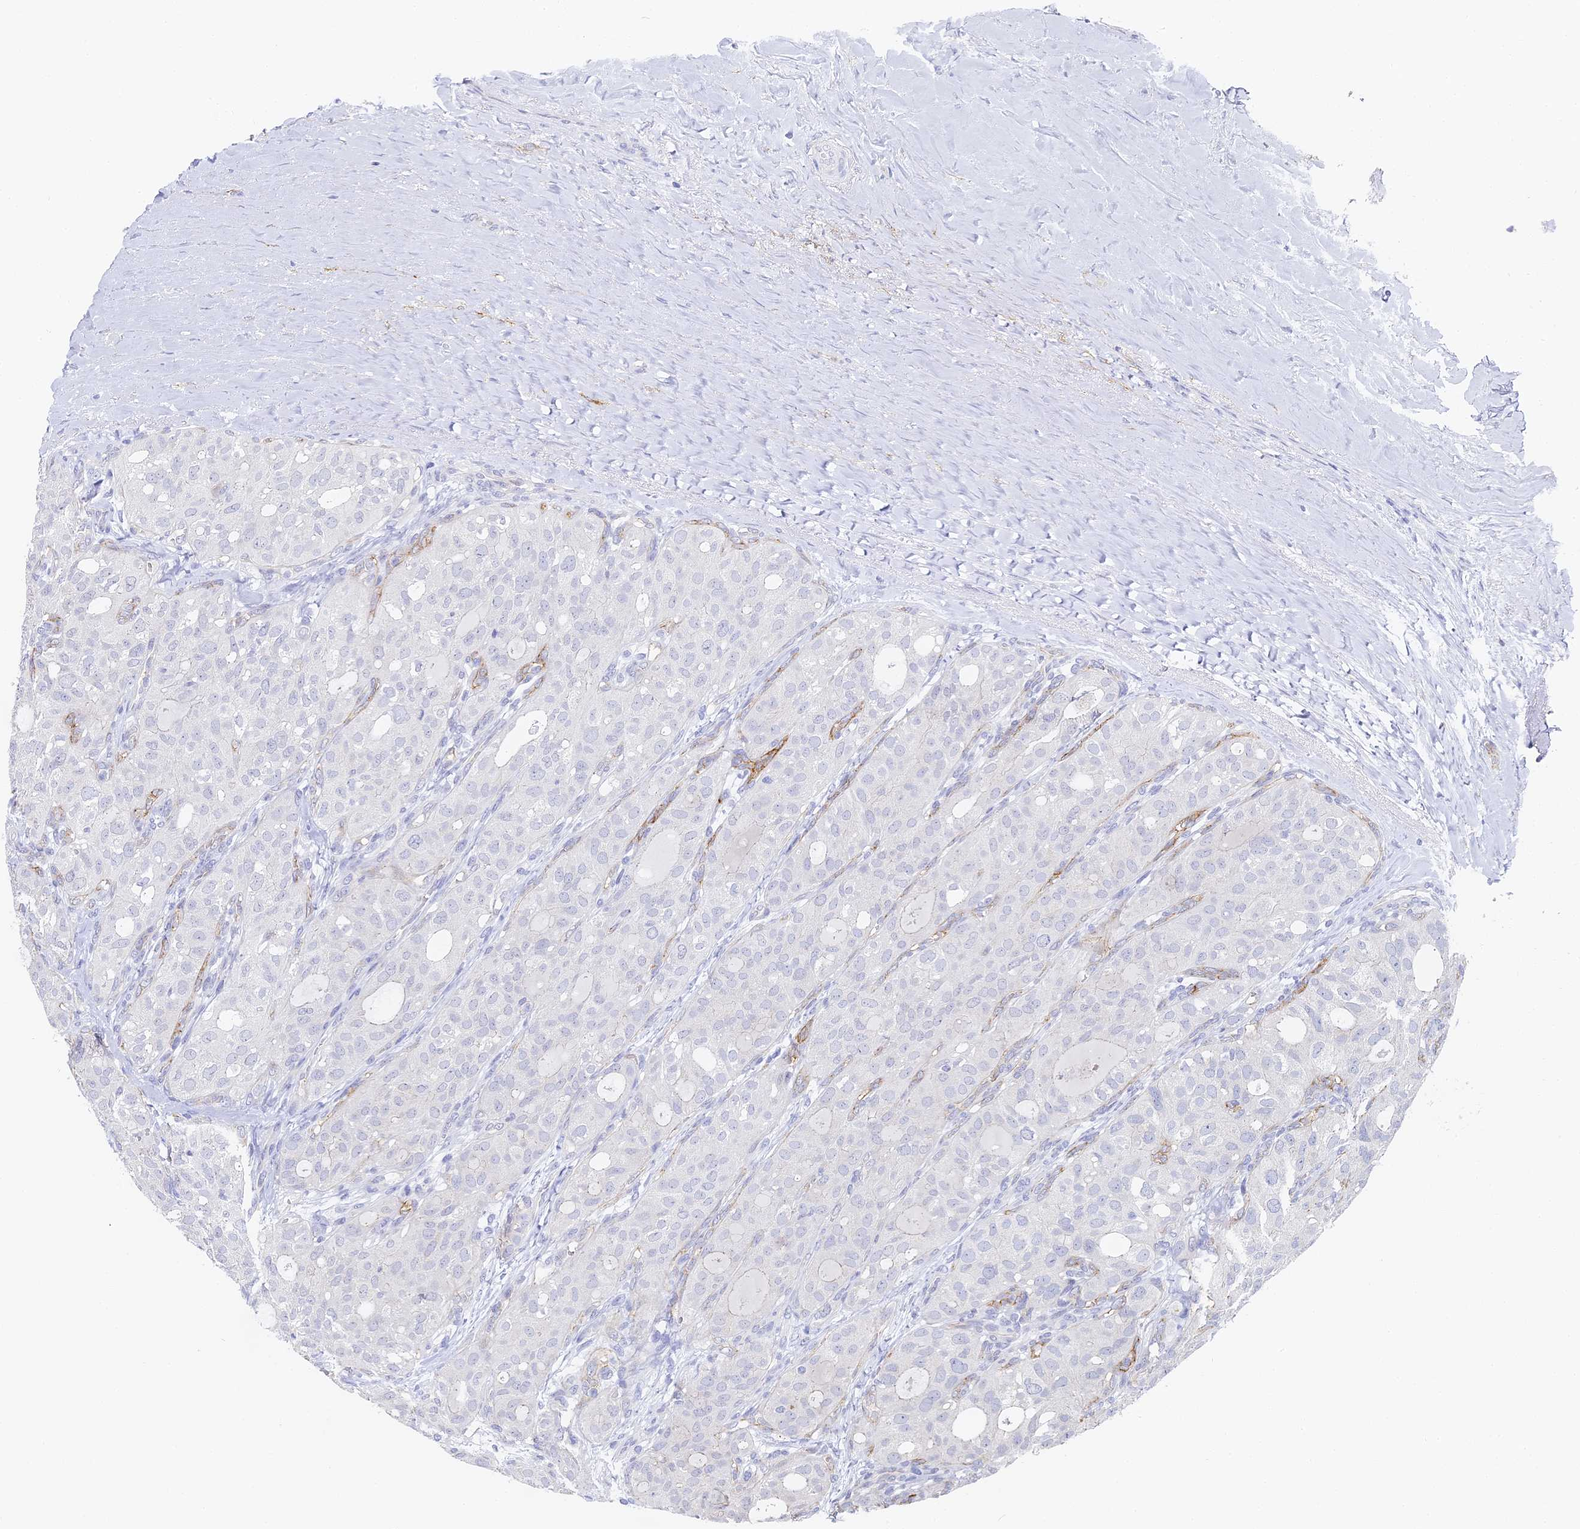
{"staining": {"intensity": "negative", "quantity": "none", "location": "none"}, "tissue": "thyroid cancer", "cell_type": "Tumor cells", "image_type": "cancer", "snomed": [{"axis": "morphology", "description": "Follicular adenoma carcinoma, NOS"}, {"axis": "topography", "description": "Thyroid gland"}], "caption": "There is no significant staining in tumor cells of thyroid cancer.", "gene": "GJA1", "patient": {"sex": "male", "age": 75}}